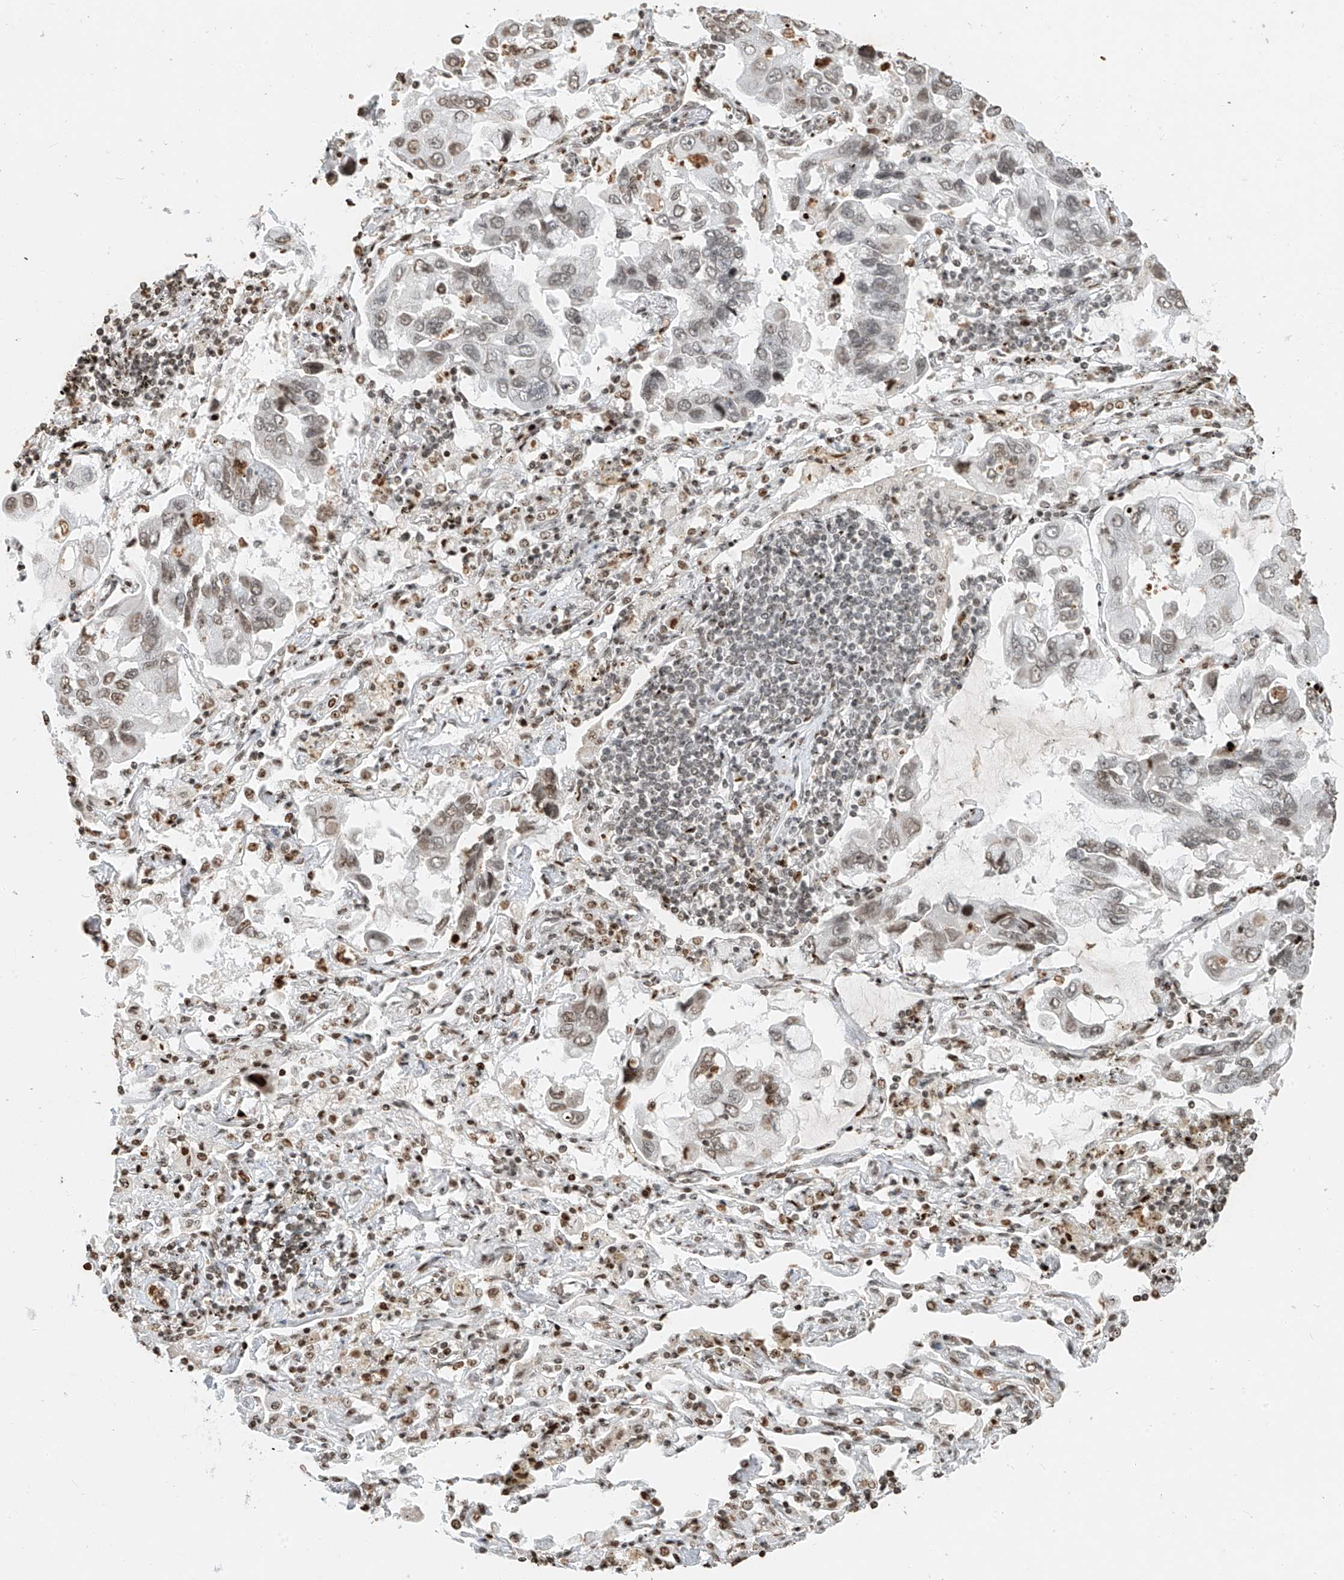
{"staining": {"intensity": "moderate", "quantity": "25%-75%", "location": "nuclear"}, "tissue": "lung cancer", "cell_type": "Tumor cells", "image_type": "cancer", "snomed": [{"axis": "morphology", "description": "Adenocarcinoma, NOS"}, {"axis": "topography", "description": "Lung"}], "caption": "Protein staining of adenocarcinoma (lung) tissue demonstrates moderate nuclear expression in approximately 25%-75% of tumor cells.", "gene": "C17orf58", "patient": {"sex": "male", "age": 64}}